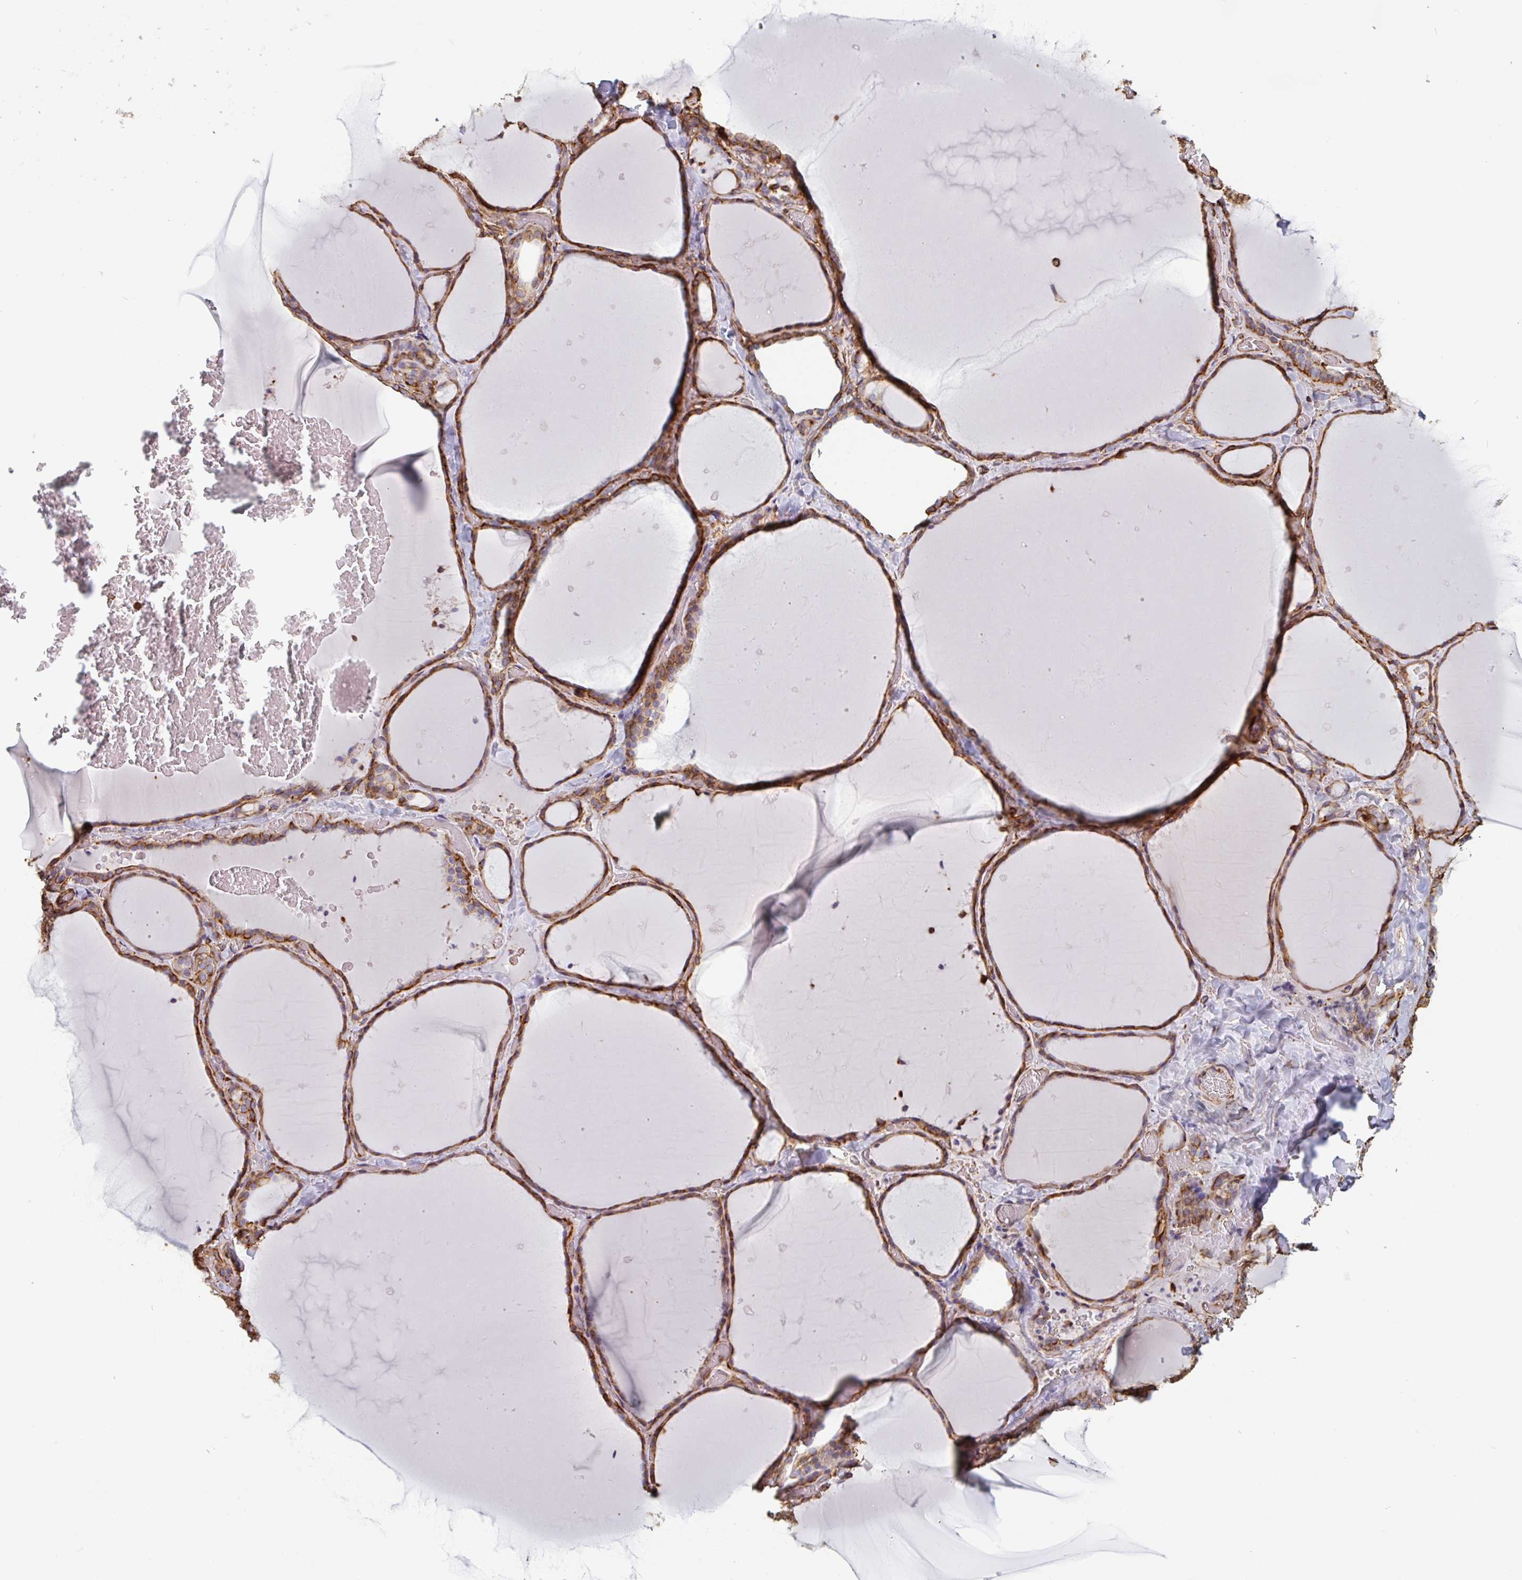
{"staining": {"intensity": "moderate", "quantity": ">75%", "location": "cytoplasmic/membranous"}, "tissue": "thyroid gland", "cell_type": "Glandular cells", "image_type": "normal", "snomed": [{"axis": "morphology", "description": "Normal tissue, NOS"}, {"axis": "topography", "description": "Thyroid gland"}], "caption": "Immunohistochemistry of normal human thyroid gland demonstrates medium levels of moderate cytoplasmic/membranous staining in approximately >75% of glandular cells.", "gene": "PPFIA1", "patient": {"sex": "female", "age": 36}}